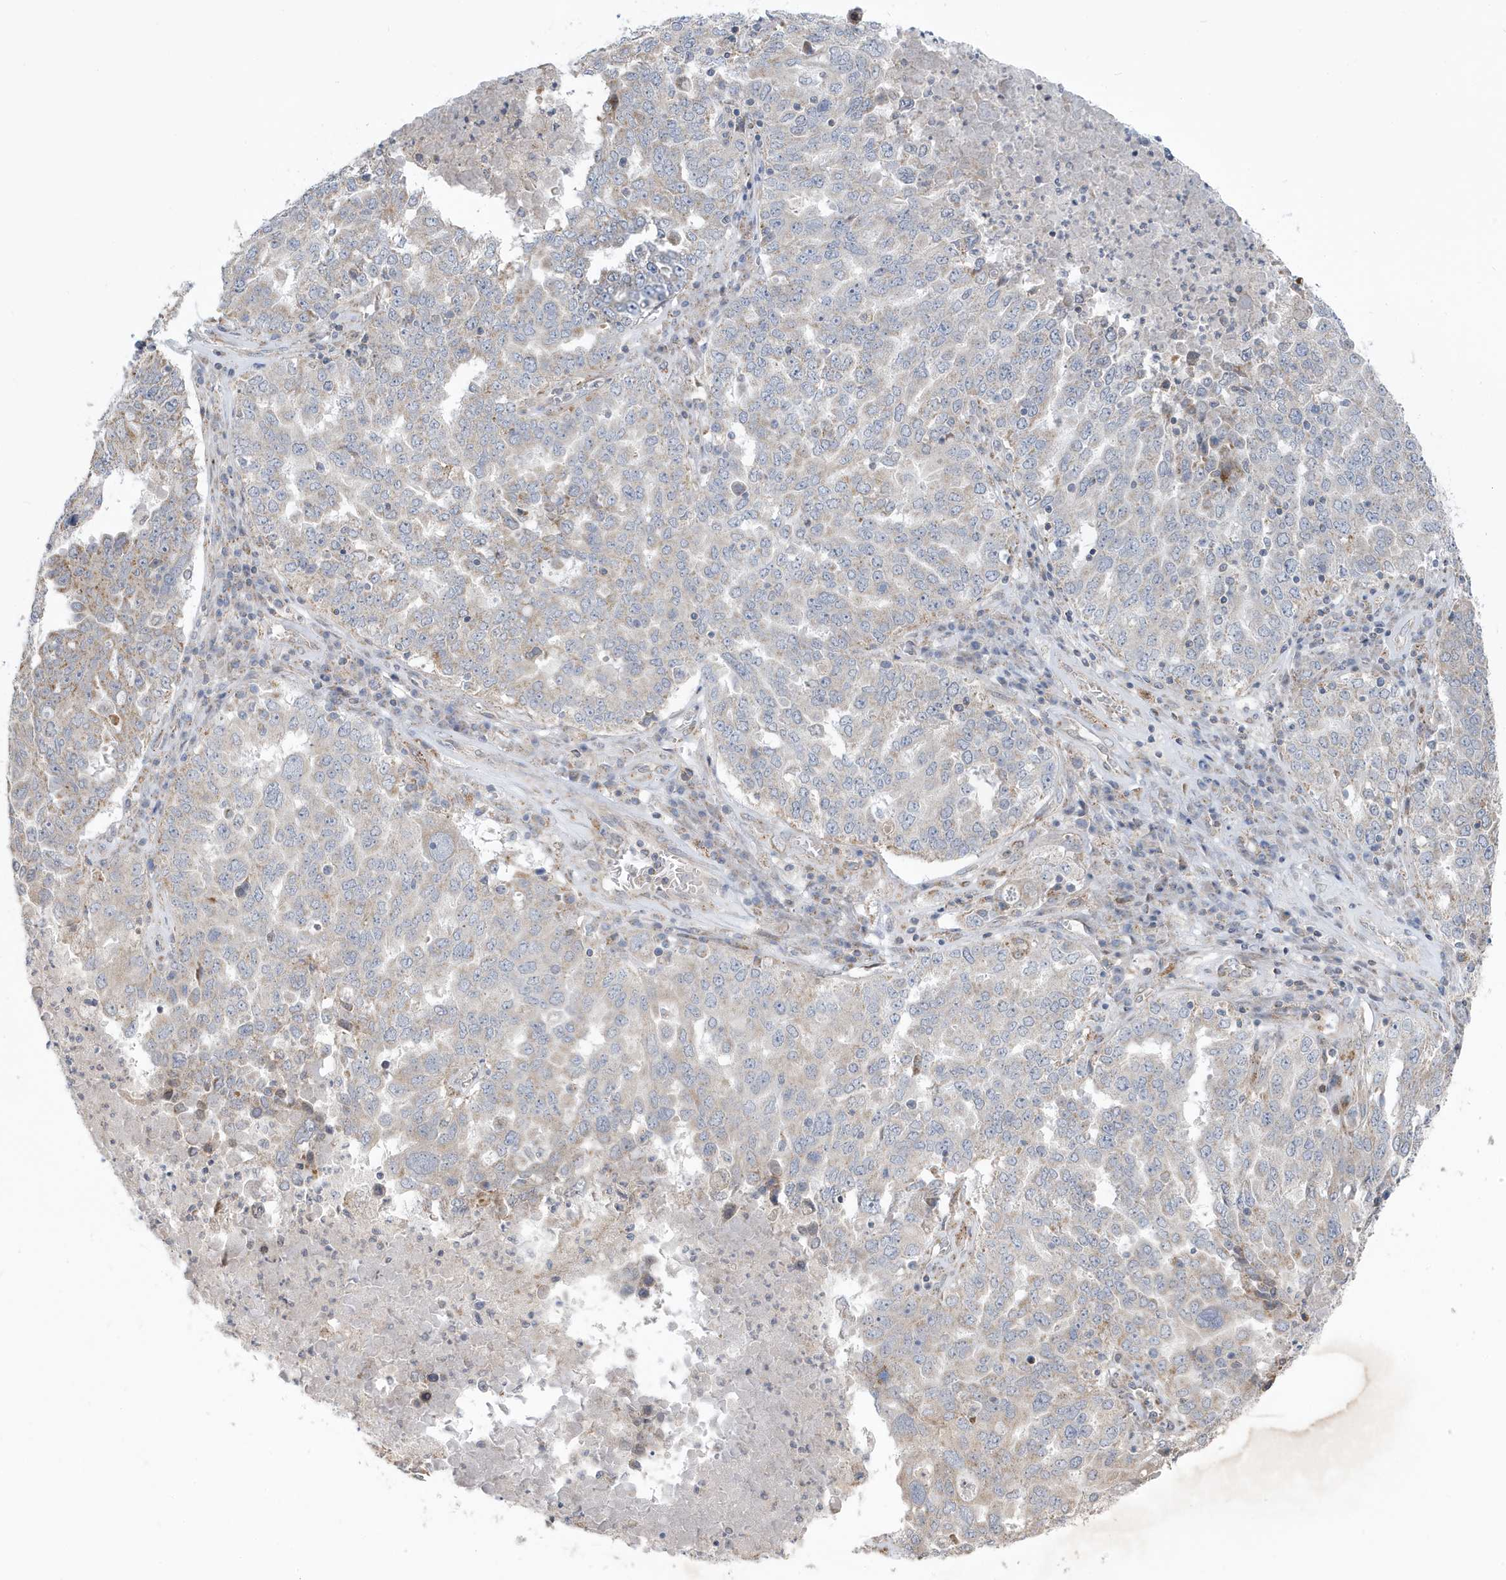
{"staining": {"intensity": "weak", "quantity": "<25%", "location": "cytoplasmic/membranous"}, "tissue": "ovarian cancer", "cell_type": "Tumor cells", "image_type": "cancer", "snomed": [{"axis": "morphology", "description": "Carcinoma, endometroid"}, {"axis": "topography", "description": "Ovary"}], "caption": "Ovarian endometroid carcinoma stained for a protein using immunohistochemistry reveals no expression tumor cells.", "gene": "ATP13A5", "patient": {"sex": "female", "age": 62}}